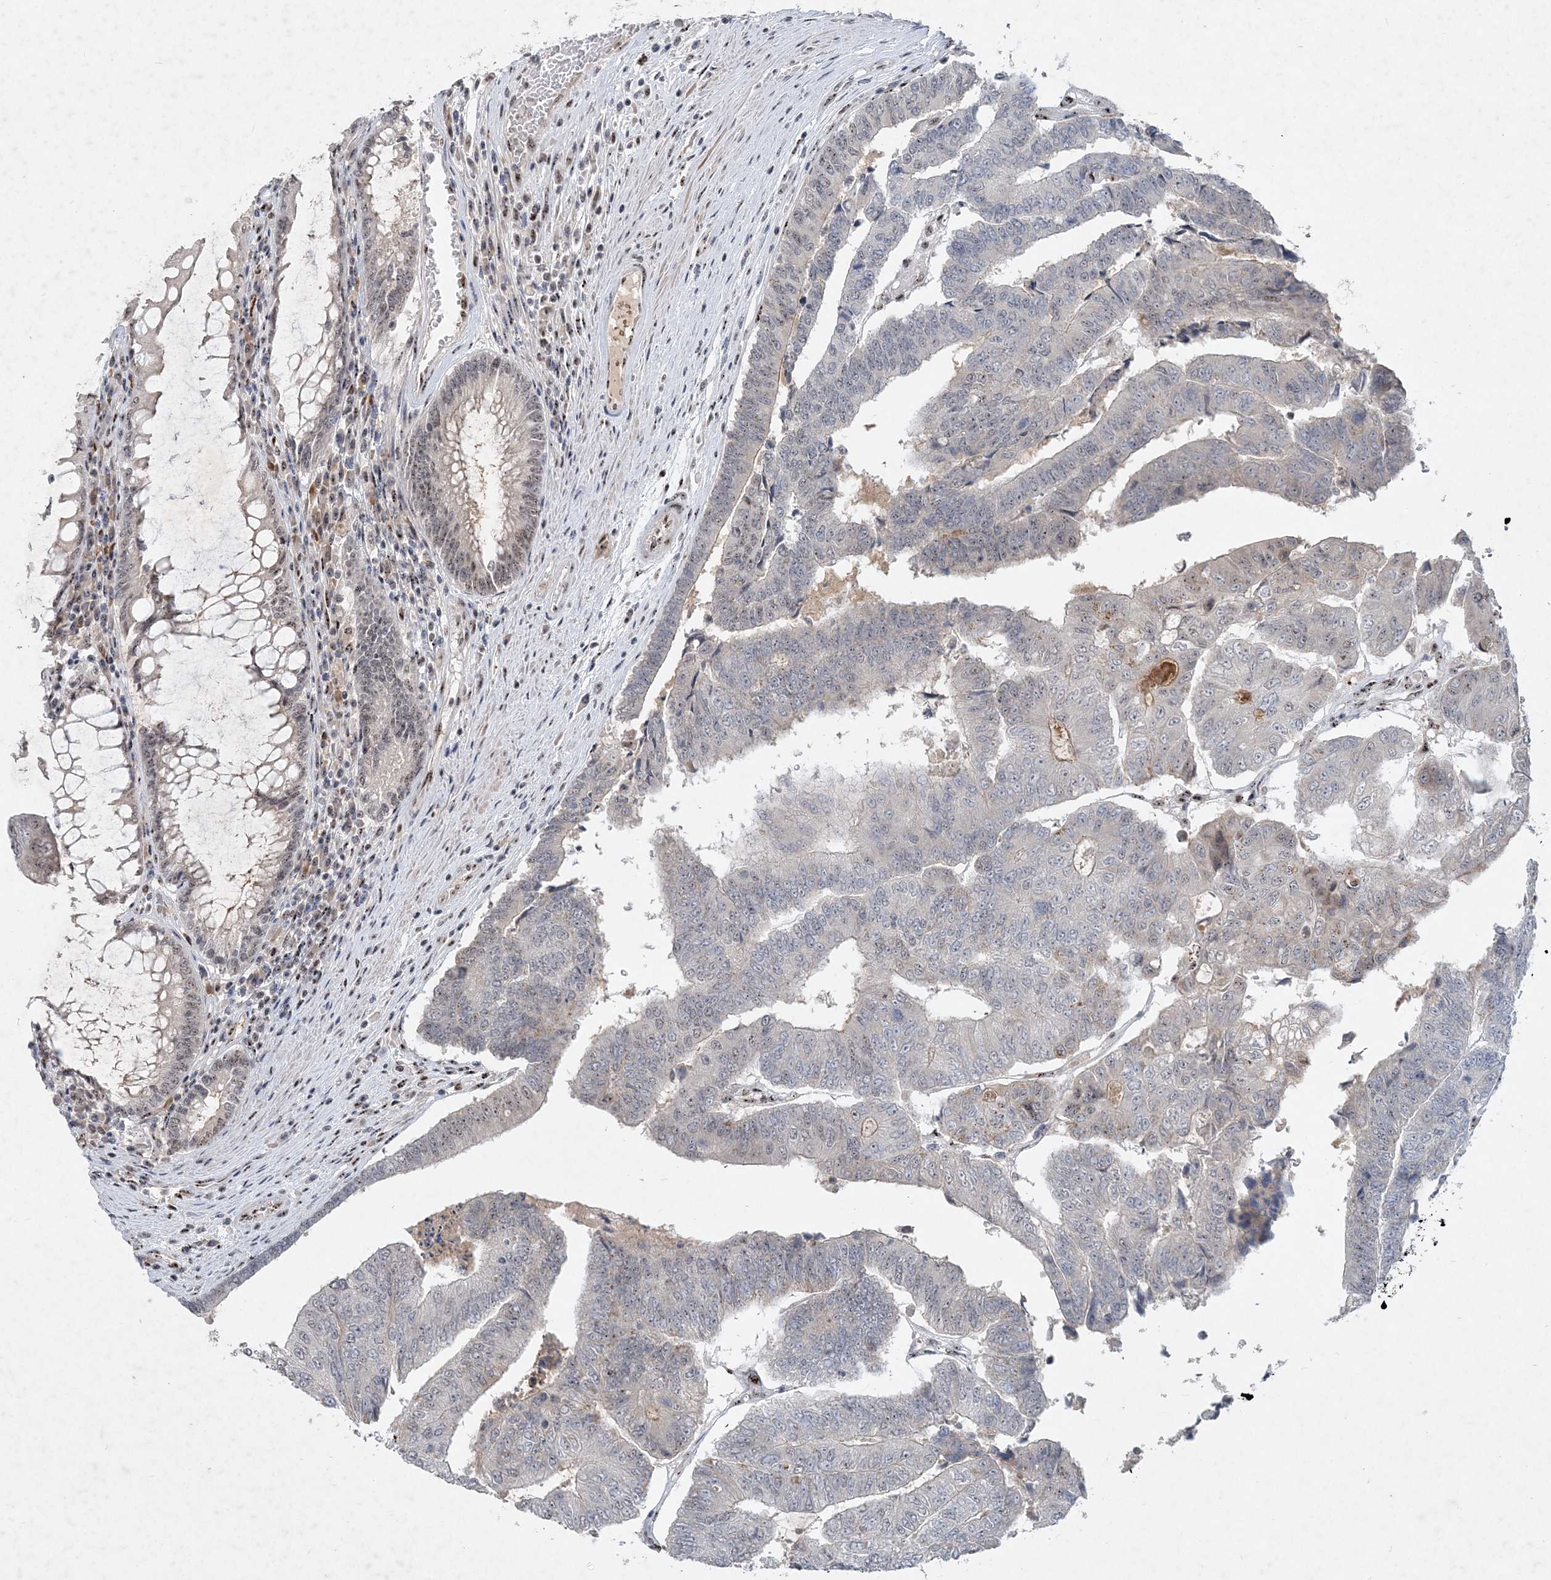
{"staining": {"intensity": "weak", "quantity": "<25%", "location": "nuclear"}, "tissue": "colorectal cancer", "cell_type": "Tumor cells", "image_type": "cancer", "snomed": [{"axis": "morphology", "description": "Adenocarcinoma, NOS"}, {"axis": "topography", "description": "Colon"}], "caption": "This is a histopathology image of IHC staining of adenocarcinoma (colorectal), which shows no staining in tumor cells.", "gene": "GIN1", "patient": {"sex": "female", "age": 67}}